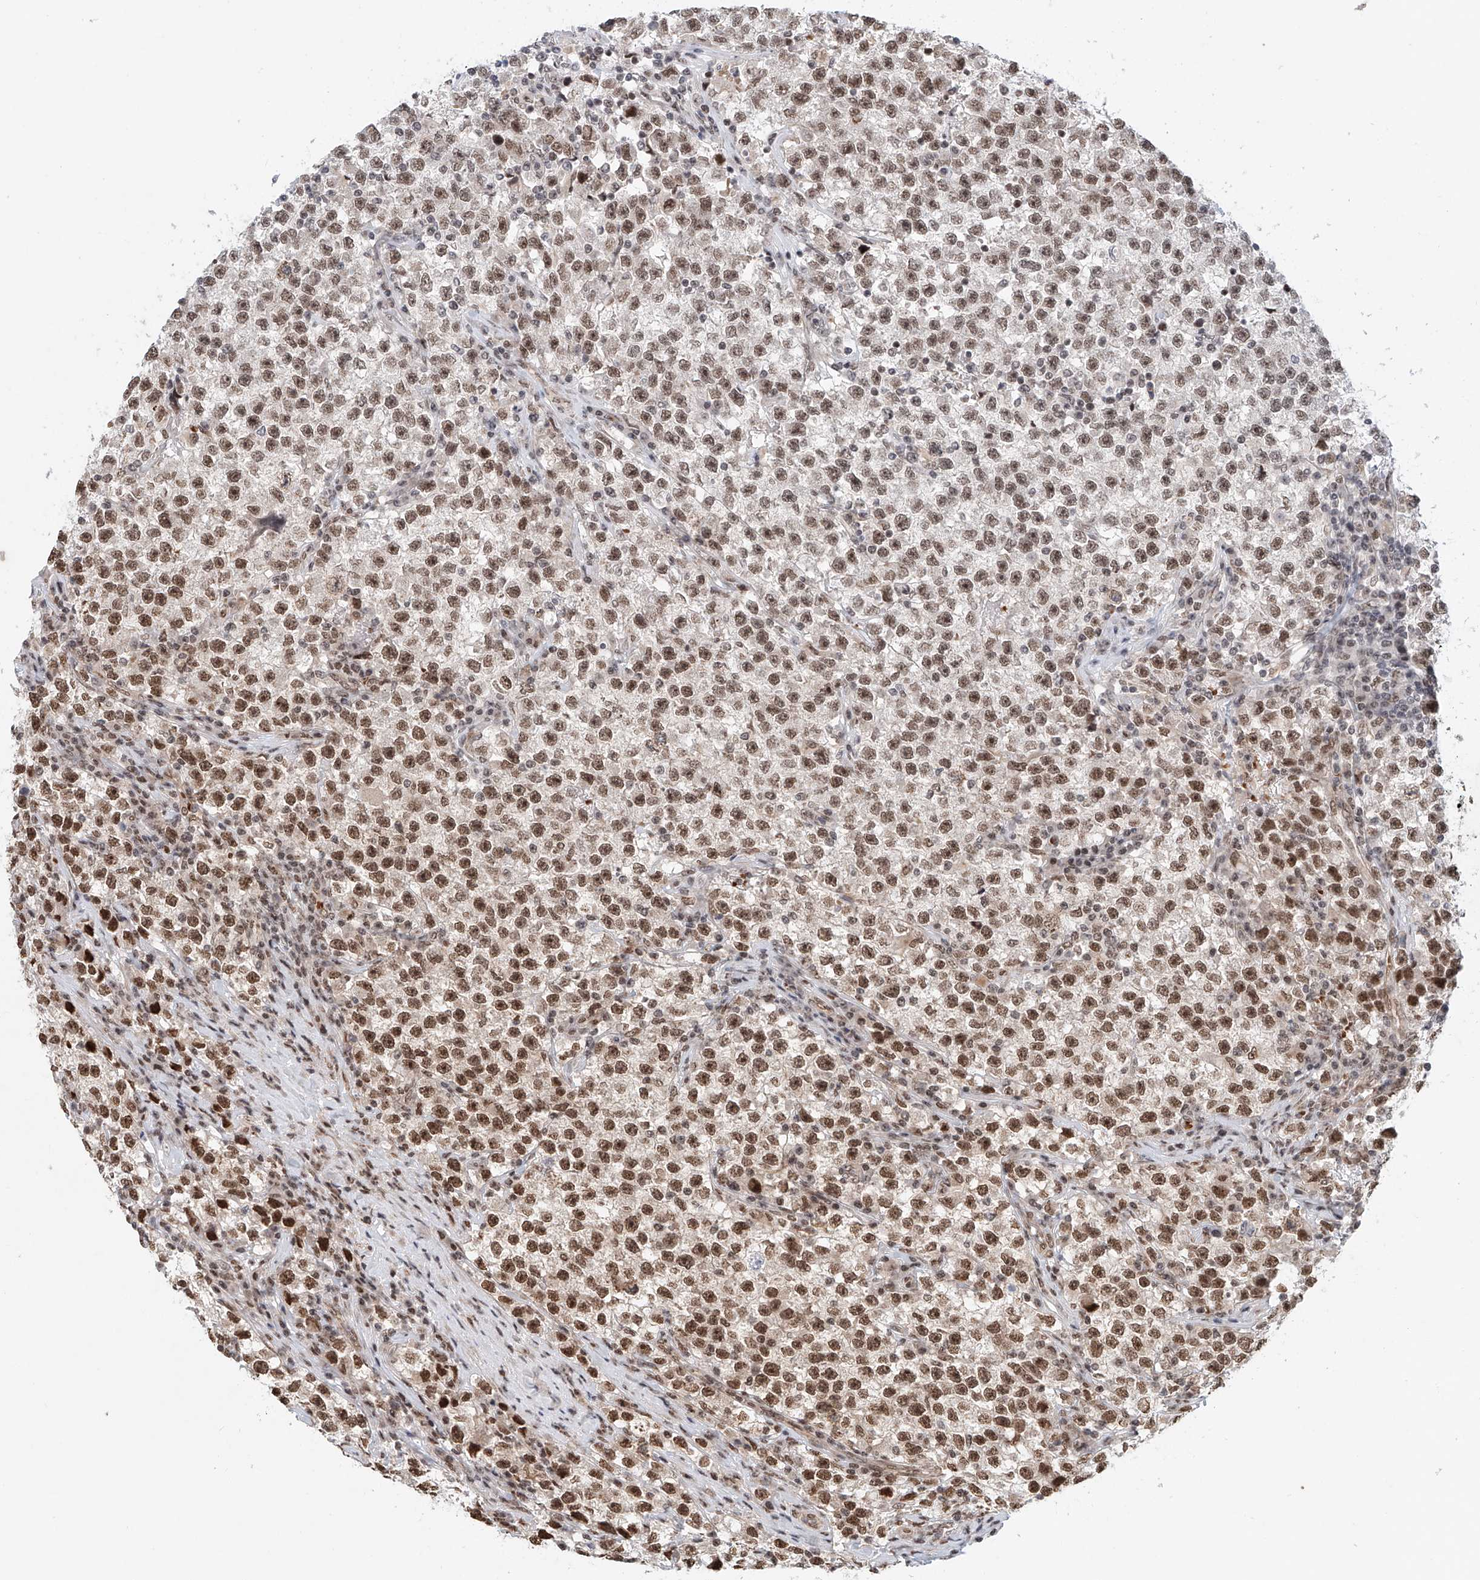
{"staining": {"intensity": "moderate", "quantity": ">75%", "location": "nuclear"}, "tissue": "testis cancer", "cell_type": "Tumor cells", "image_type": "cancer", "snomed": [{"axis": "morphology", "description": "Seminoma, NOS"}, {"axis": "topography", "description": "Testis"}], "caption": "Human testis seminoma stained with a brown dye reveals moderate nuclear positive positivity in approximately >75% of tumor cells.", "gene": "ZNF470", "patient": {"sex": "male", "age": 22}}